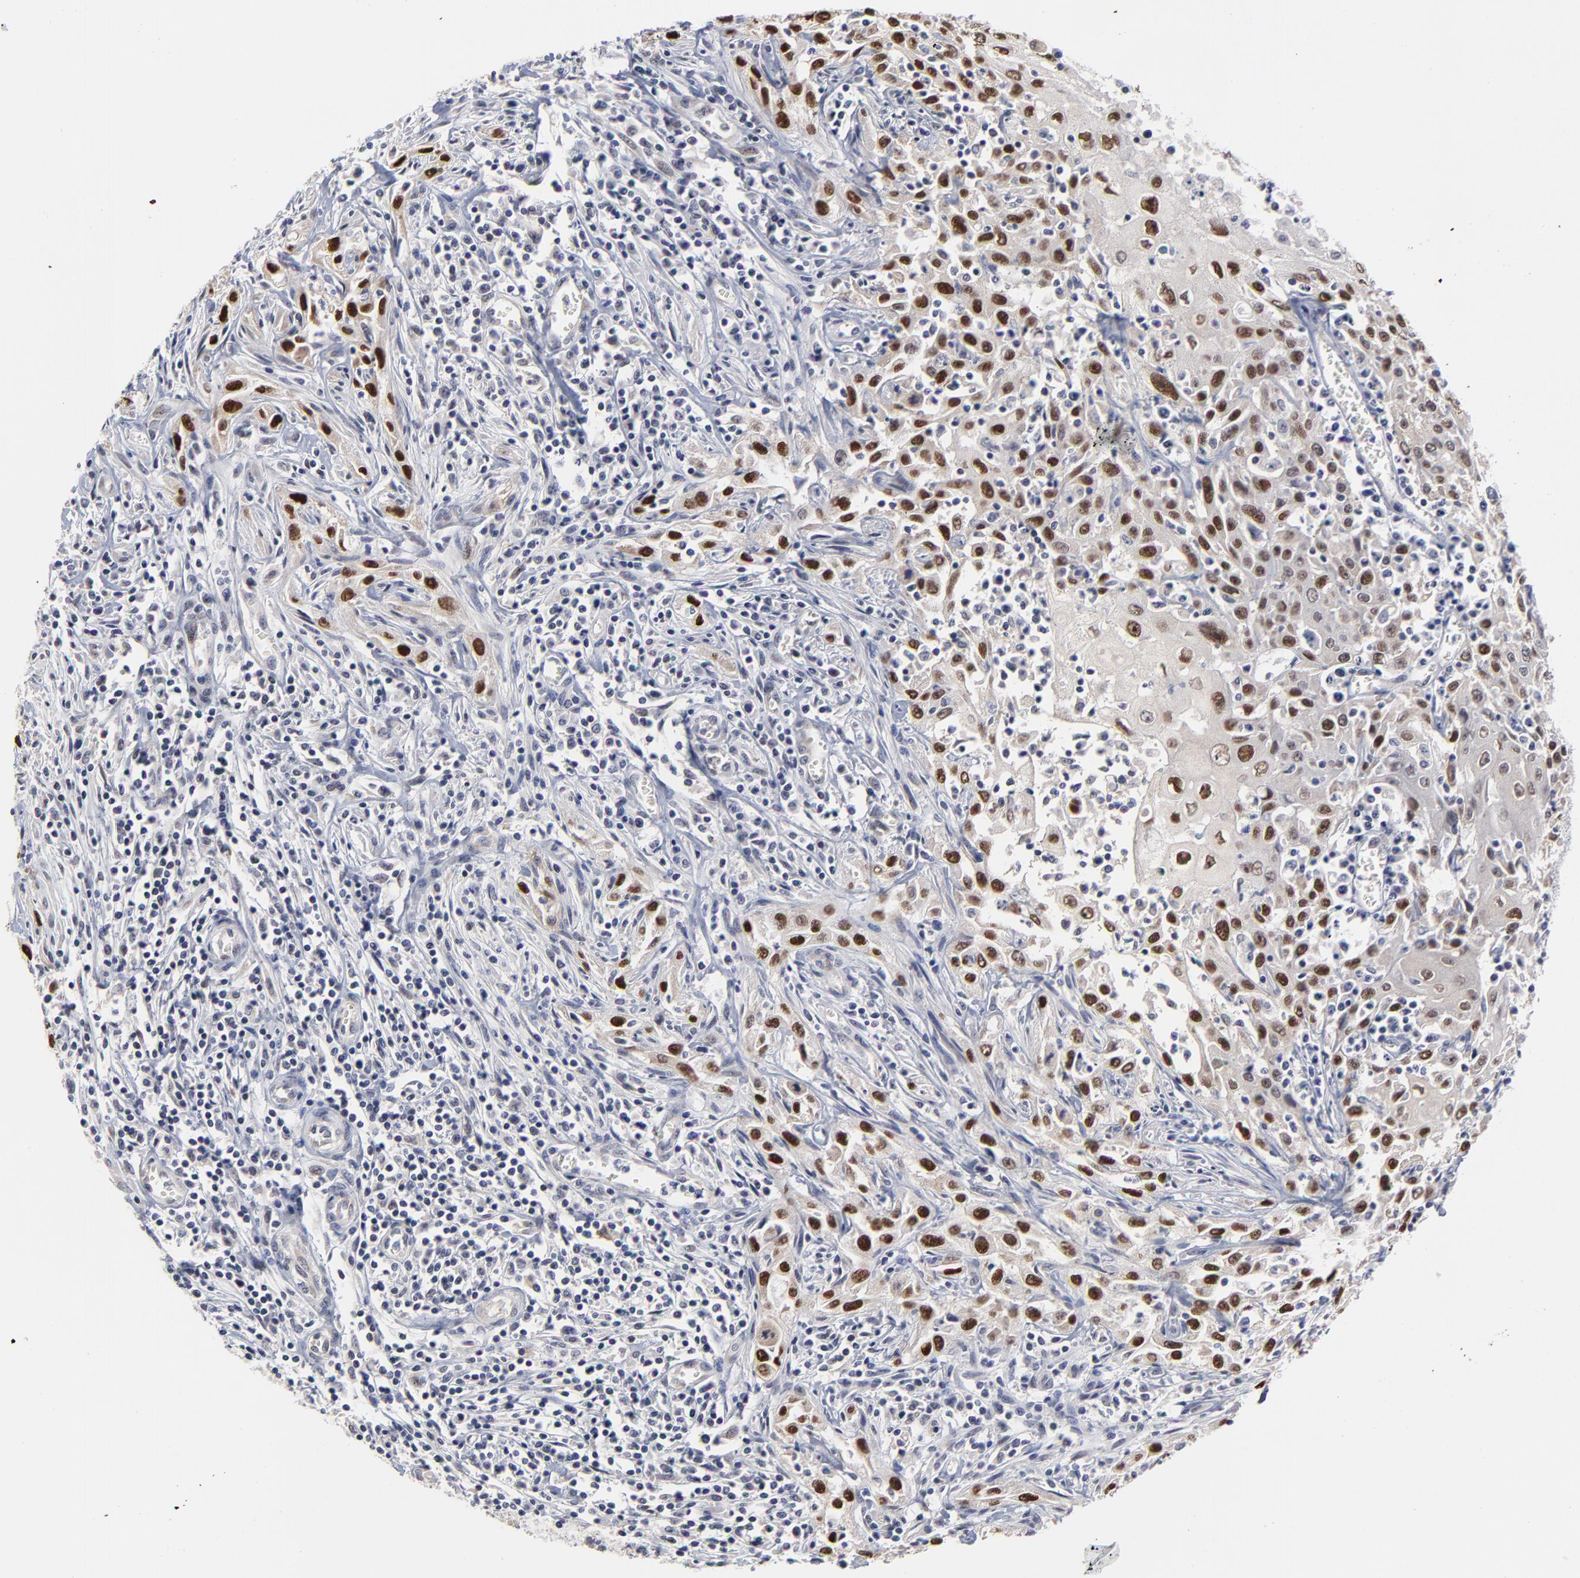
{"staining": {"intensity": "strong", "quantity": ">75%", "location": "nuclear"}, "tissue": "head and neck cancer", "cell_type": "Tumor cells", "image_type": "cancer", "snomed": [{"axis": "morphology", "description": "Squamous cell carcinoma, NOS"}, {"axis": "topography", "description": "Oral tissue"}, {"axis": "topography", "description": "Head-Neck"}], "caption": "A high-resolution image shows immunohistochemistry staining of head and neck cancer (squamous cell carcinoma), which shows strong nuclear positivity in about >75% of tumor cells.", "gene": "MAGEA10", "patient": {"sex": "female", "age": 76}}